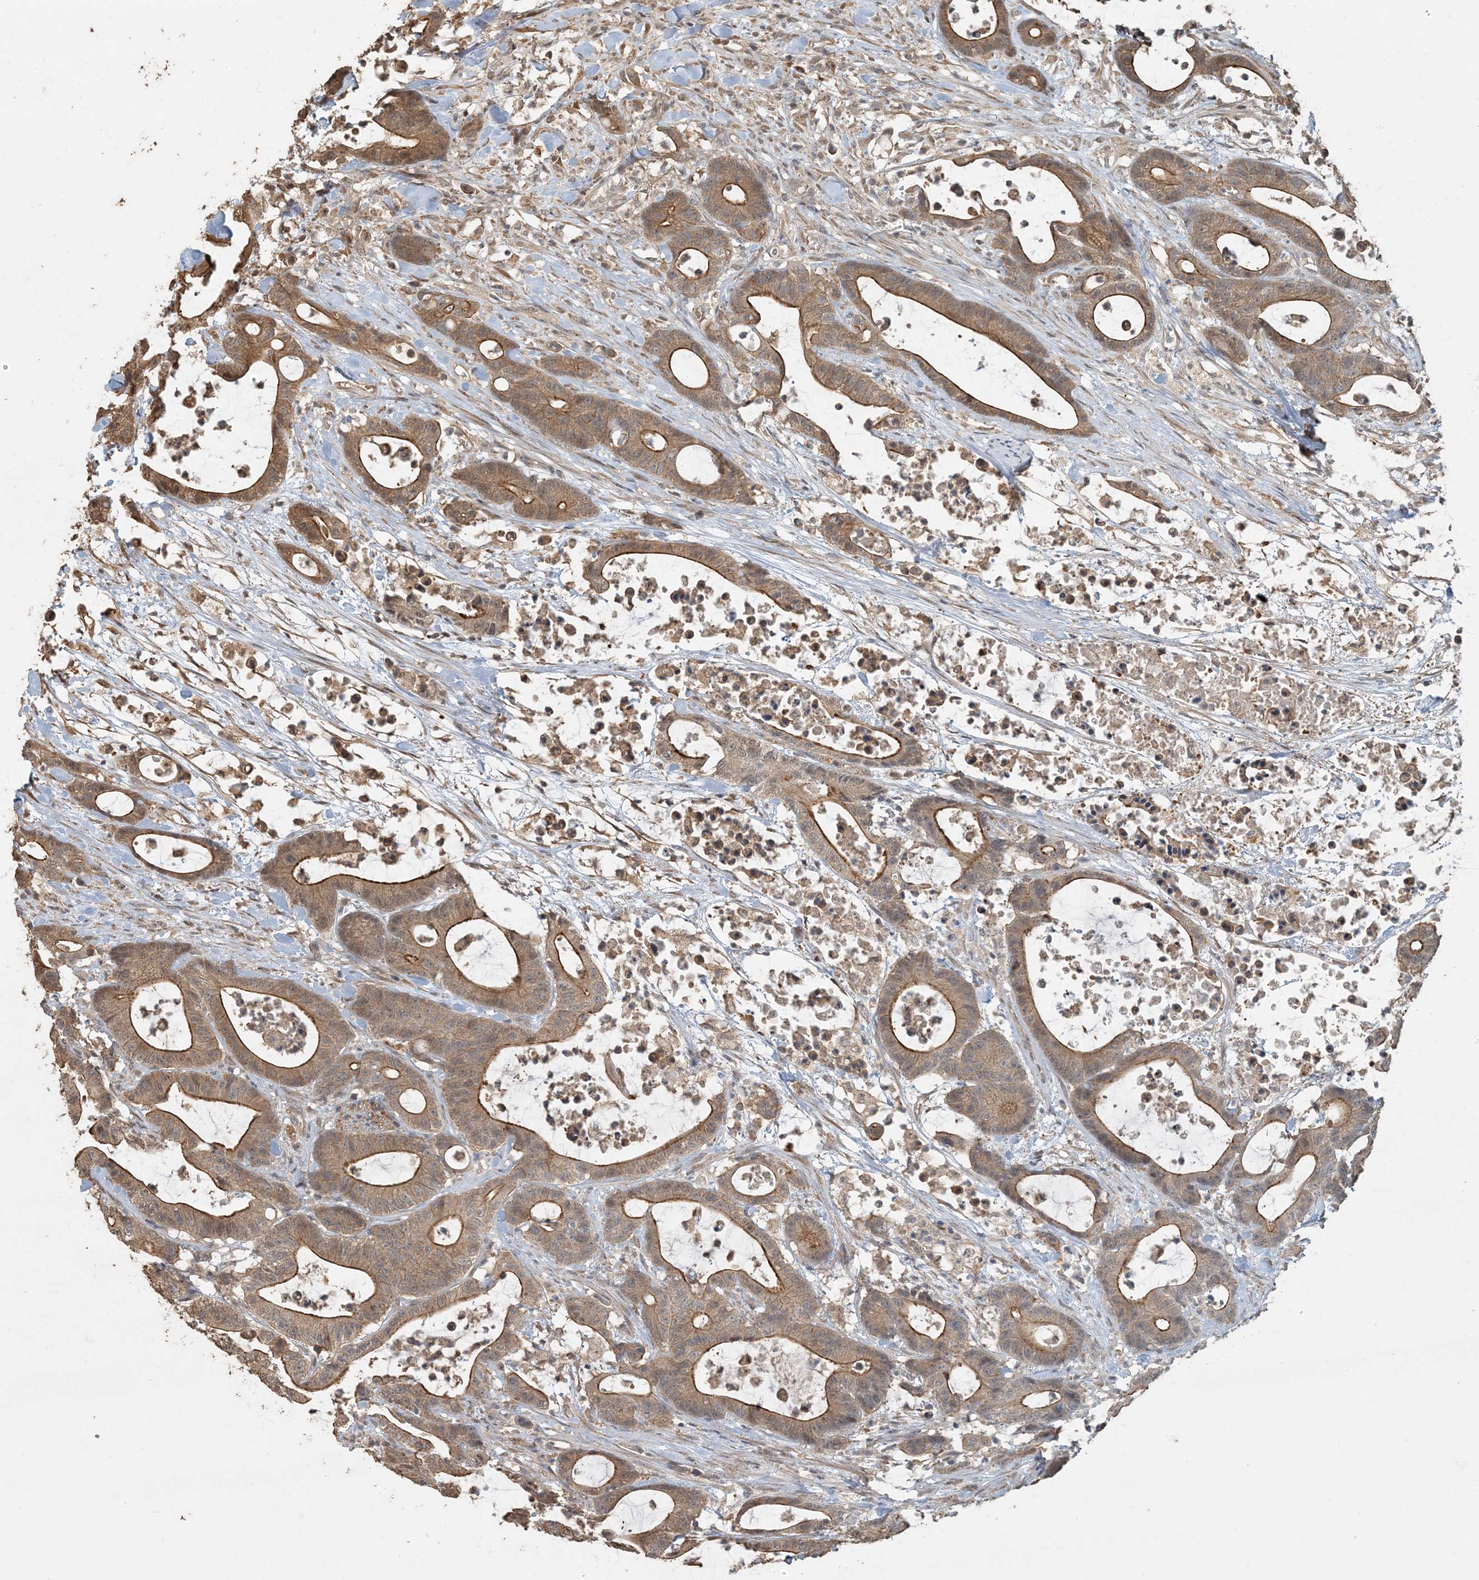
{"staining": {"intensity": "moderate", "quantity": ">75%", "location": "cytoplasmic/membranous"}, "tissue": "colorectal cancer", "cell_type": "Tumor cells", "image_type": "cancer", "snomed": [{"axis": "morphology", "description": "Adenocarcinoma, NOS"}, {"axis": "topography", "description": "Colon"}], "caption": "The immunohistochemical stain labels moderate cytoplasmic/membranous positivity in tumor cells of colorectal adenocarcinoma tissue. Nuclei are stained in blue.", "gene": "AK9", "patient": {"sex": "female", "age": 84}}